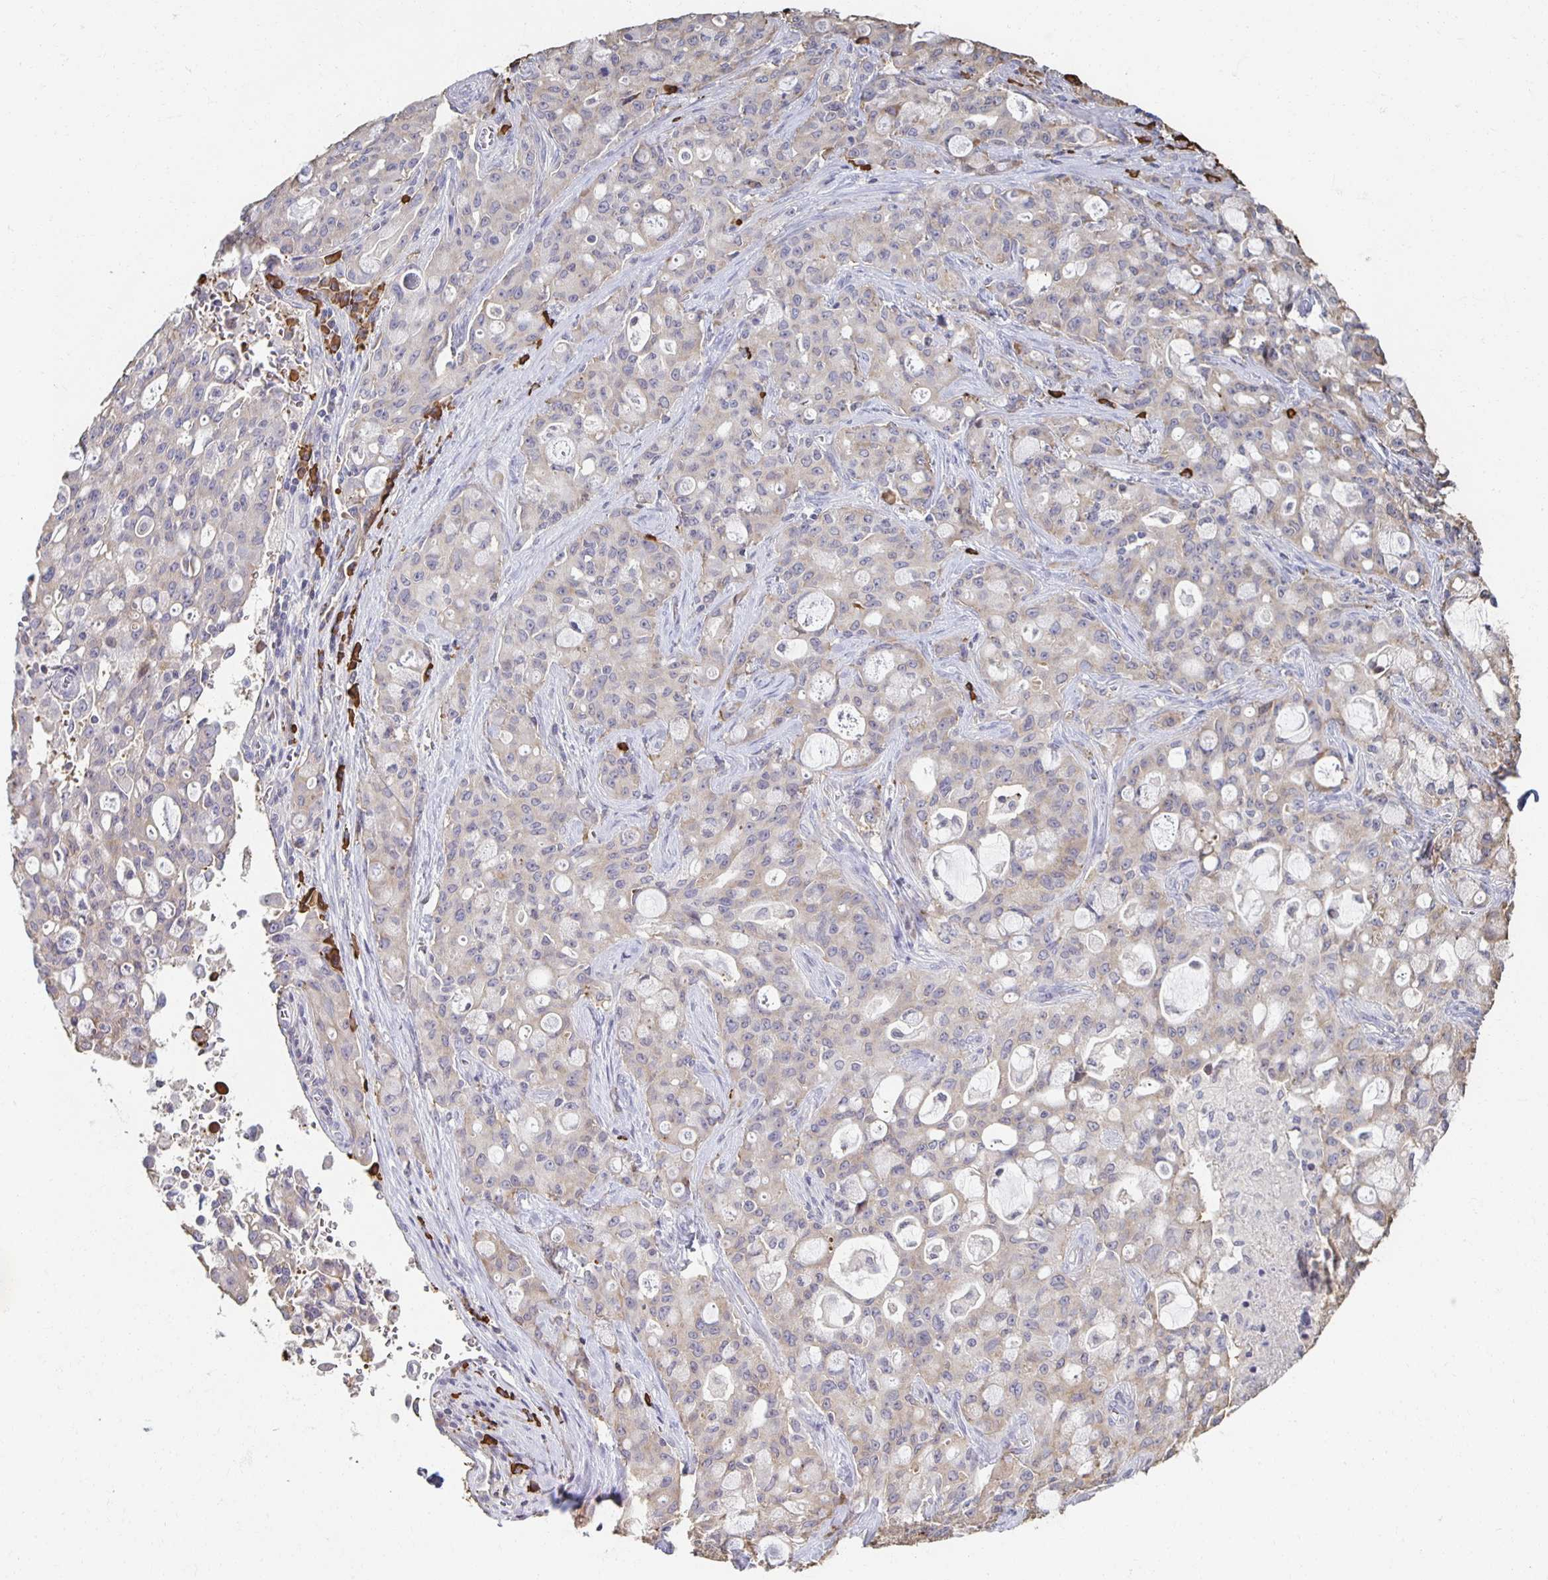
{"staining": {"intensity": "weak", "quantity": "25%-75%", "location": "cytoplasmic/membranous"}, "tissue": "lung cancer", "cell_type": "Tumor cells", "image_type": "cancer", "snomed": [{"axis": "morphology", "description": "Adenocarcinoma, NOS"}, {"axis": "topography", "description": "Lung"}], "caption": "Approximately 25%-75% of tumor cells in human adenocarcinoma (lung) demonstrate weak cytoplasmic/membranous protein staining as visualized by brown immunohistochemical staining.", "gene": "ZNF692", "patient": {"sex": "female", "age": 44}}